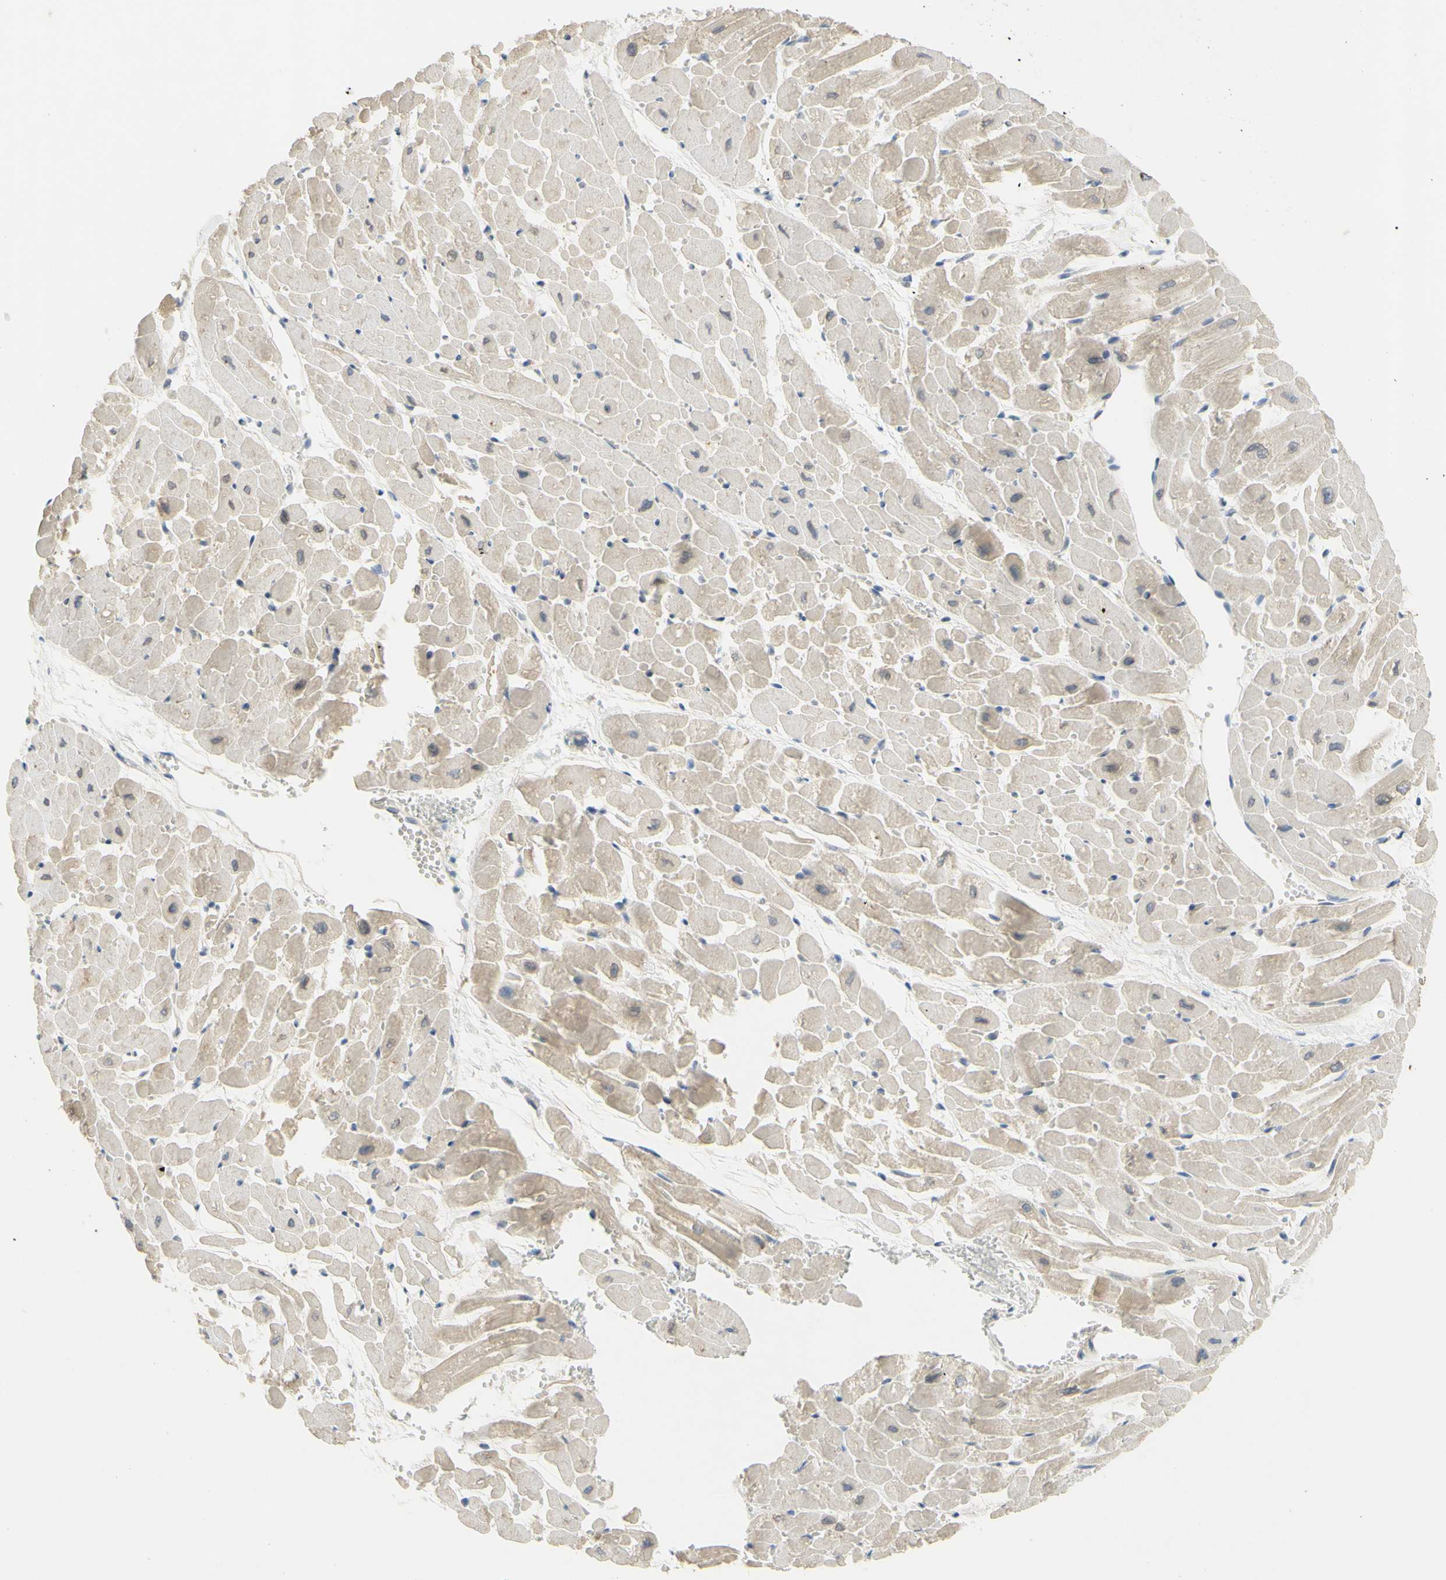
{"staining": {"intensity": "weak", "quantity": ">75%", "location": "cytoplasmic/membranous"}, "tissue": "heart muscle", "cell_type": "Cardiomyocytes", "image_type": "normal", "snomed": [{"axis": "morphology", "description": "Normal tissue, NOS"}, {"axis": "topography", "description": "Heart"}], "caption": "Human heart muscle stained for a protein (brown) displays weak cytoplasmic/membranous positive expression in about >75% of cardiomyocytes.", "gene": "CCNB2", "patient": {"sex": "male", "age": 45}}